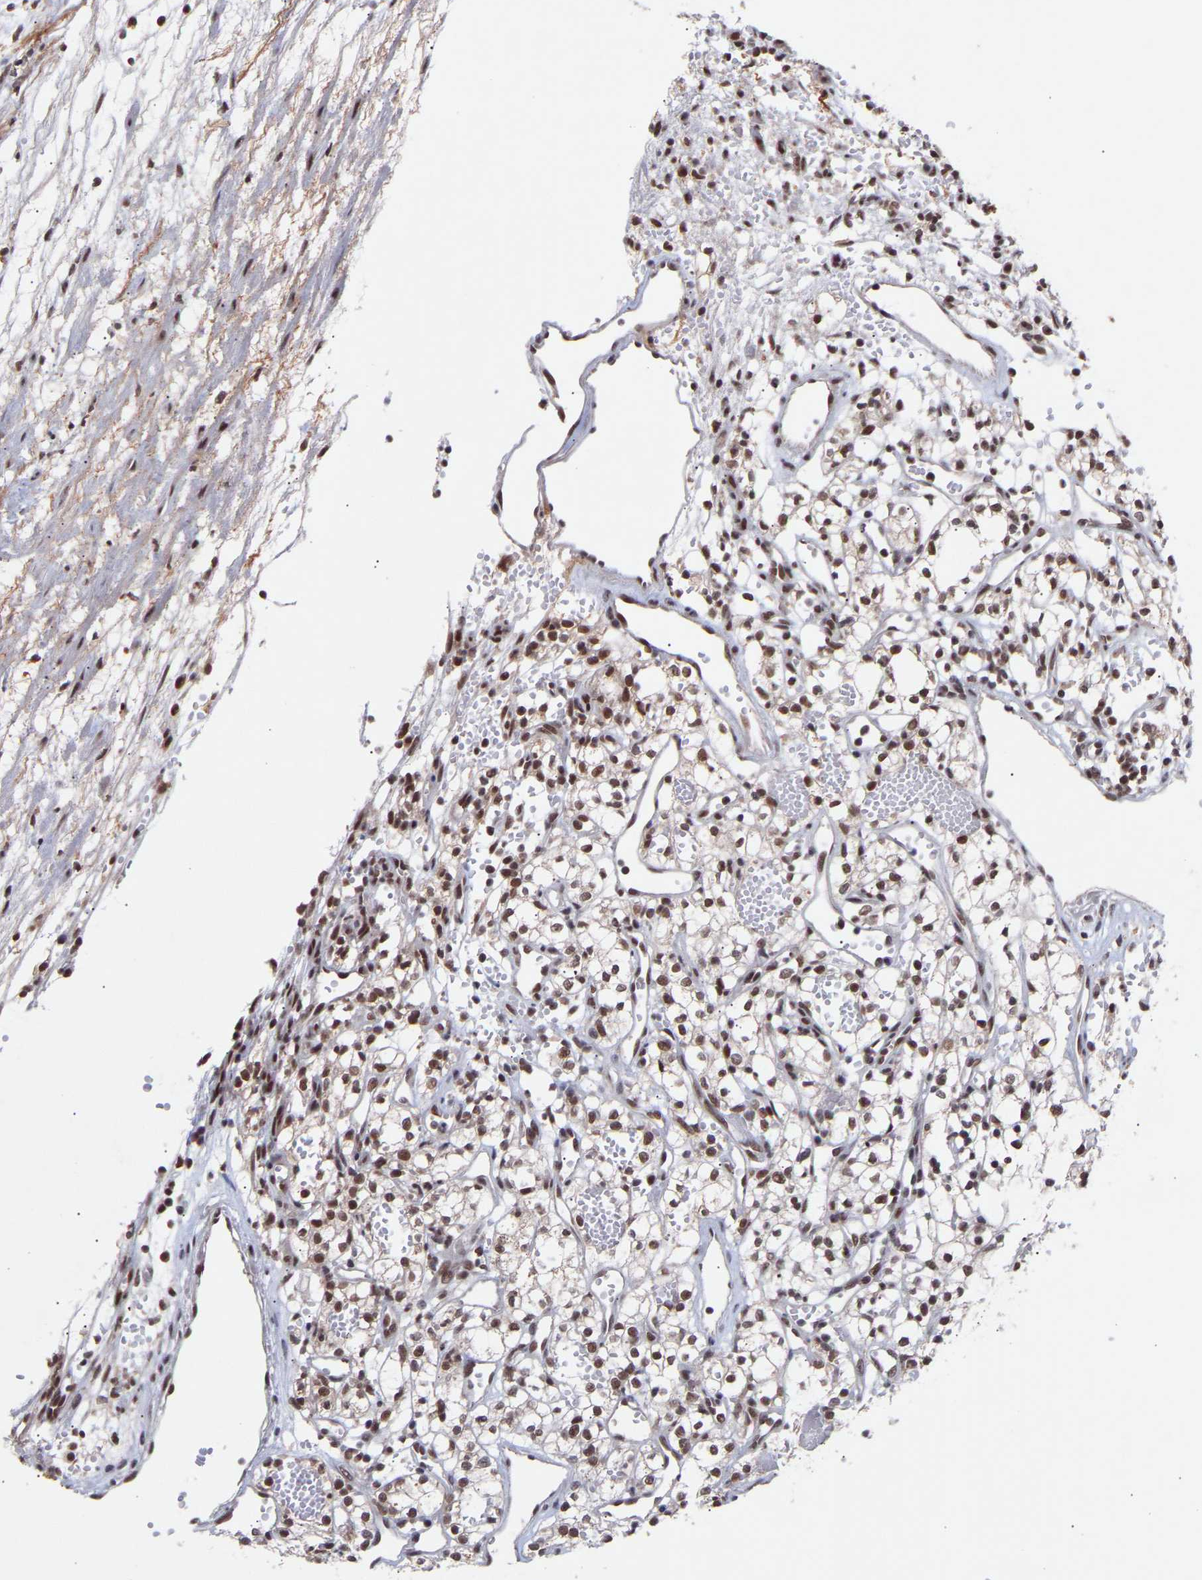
{"staining": {"intensity": "moderate", "quantity": ">75%", "location": "nuclear"}, "tissue": "renal cancer", "cell_type": "Tumor cells", "image_type": "cancer", "snomed": [{"axis": "morphology", "description": "Adenocarcinoma, NOS"}, {"axis": "topography", "description": "Kidney"}], "caption": "Approximately >75% of tumor cells in adenocarcinoma (renal) reveal moderate nuclear protein expression as visualized by brown immunohistochemical staining.", "gene": "RBM15", "patient": {"sex": "male", "age": 59}}